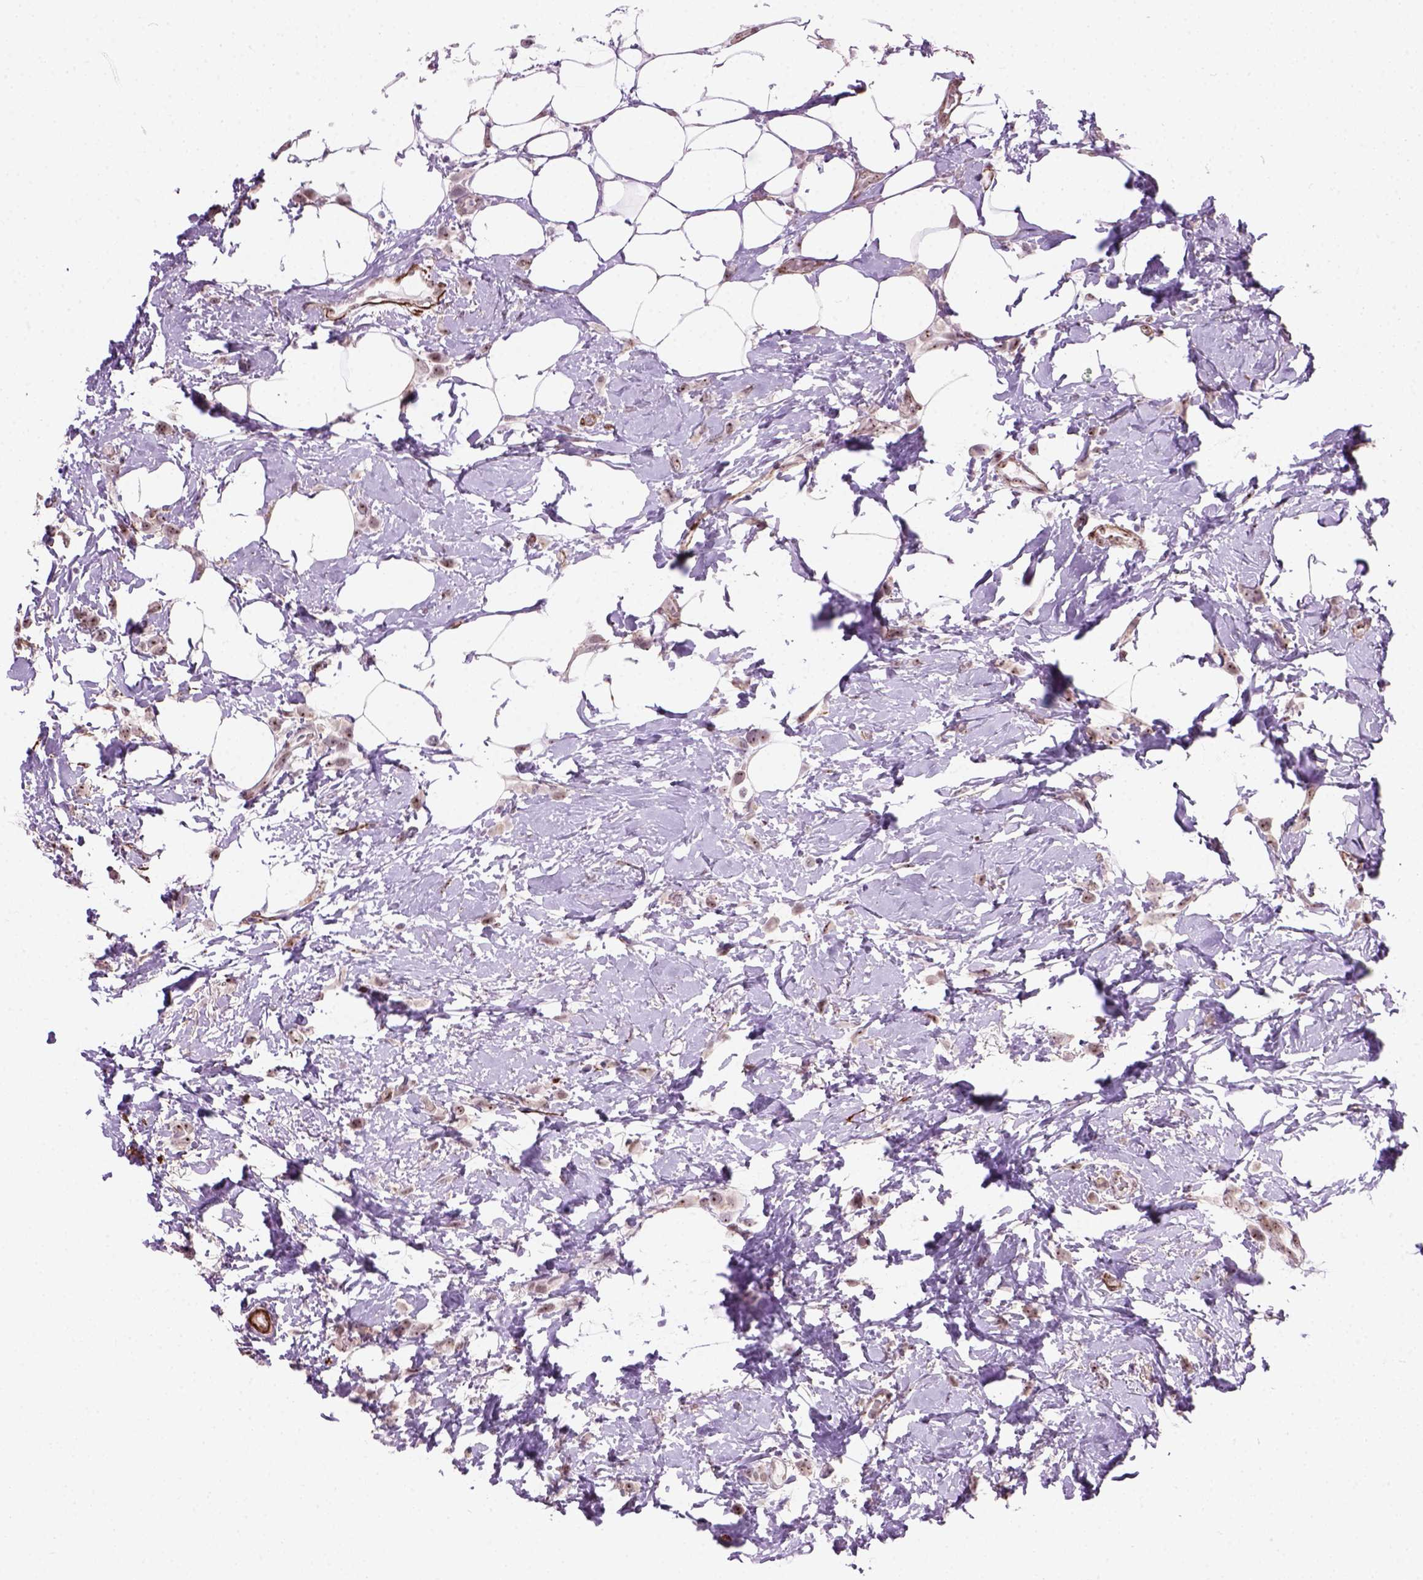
{"staining": {"intensity": "moderate", "quantity": ">75%", "location": "nuclear"}, "tissue": "breast cancer", "cell_type": "Tumor cells", "image_type": "cancer", "snomed": [{"axis": "morphology", "description": "Lobular carcinoma"}, {"axis": "topography", "description": "Breast"}], "caption": "The micrograph displays a brown stain indicating the presence of a protein in the nuclear of tumor cells in lobular carcinoma (breast).", "gene": "RRS1", "patient": {"sex": "female", "age": 66}}